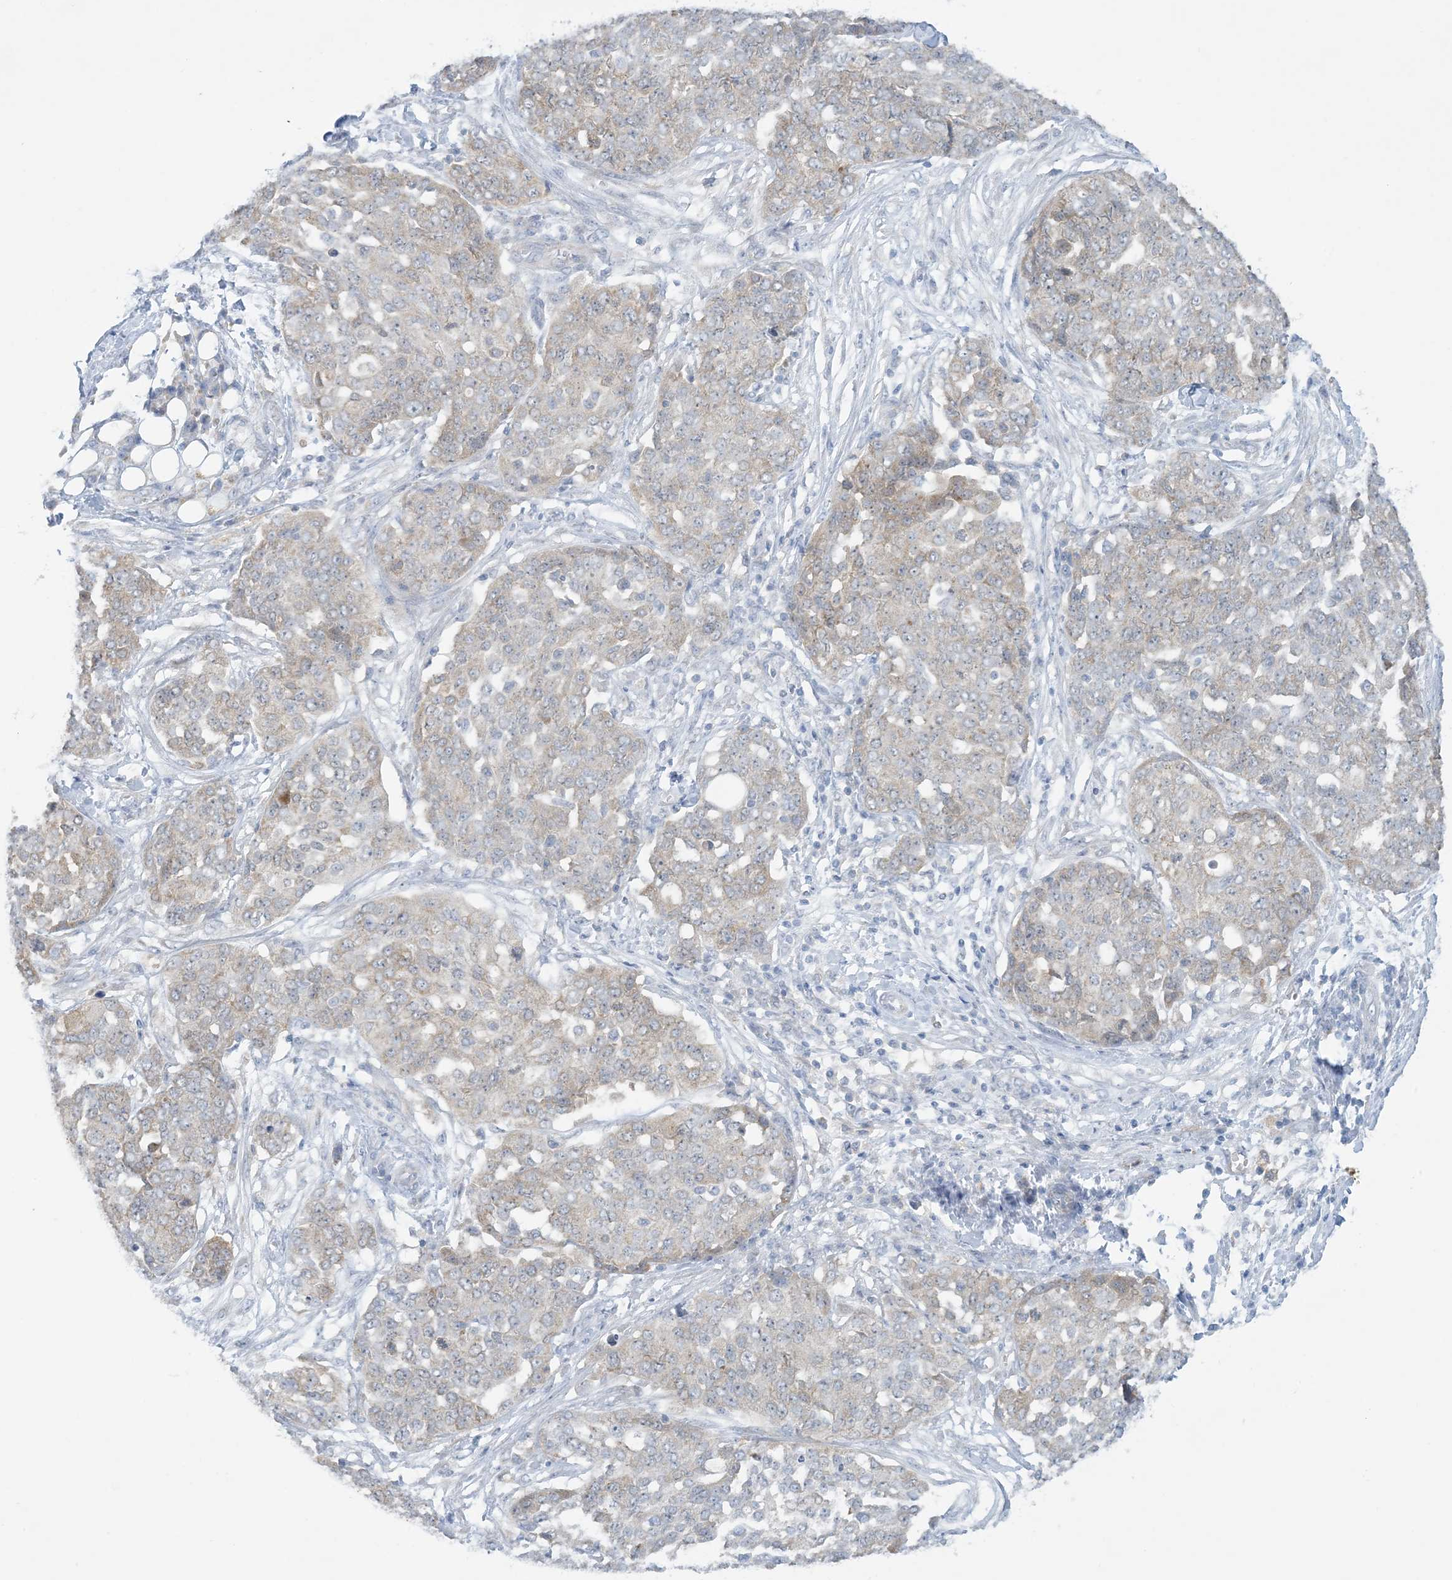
{"staining": {"intensity": "weak", "quantity": "<25%", "location": "cytoplasmic/membranous"}, "tissue": "ovarian cancer", "cell_type": "Tumor cells", "image_type": "cancer", "snomed": [{"axis": "morphology", "description": "Cystadenocarcinoma, serous, NOS"}, {"axis": "topography", "description": "Soft tissue"}, {"axis": "topography", "description": "Ovary"}], "caption": "Tumor cells are negative for protein expression in human ovarian cancer.", "gene": "MRPS18A", "patient": {"sex": "female", "age": 57}}